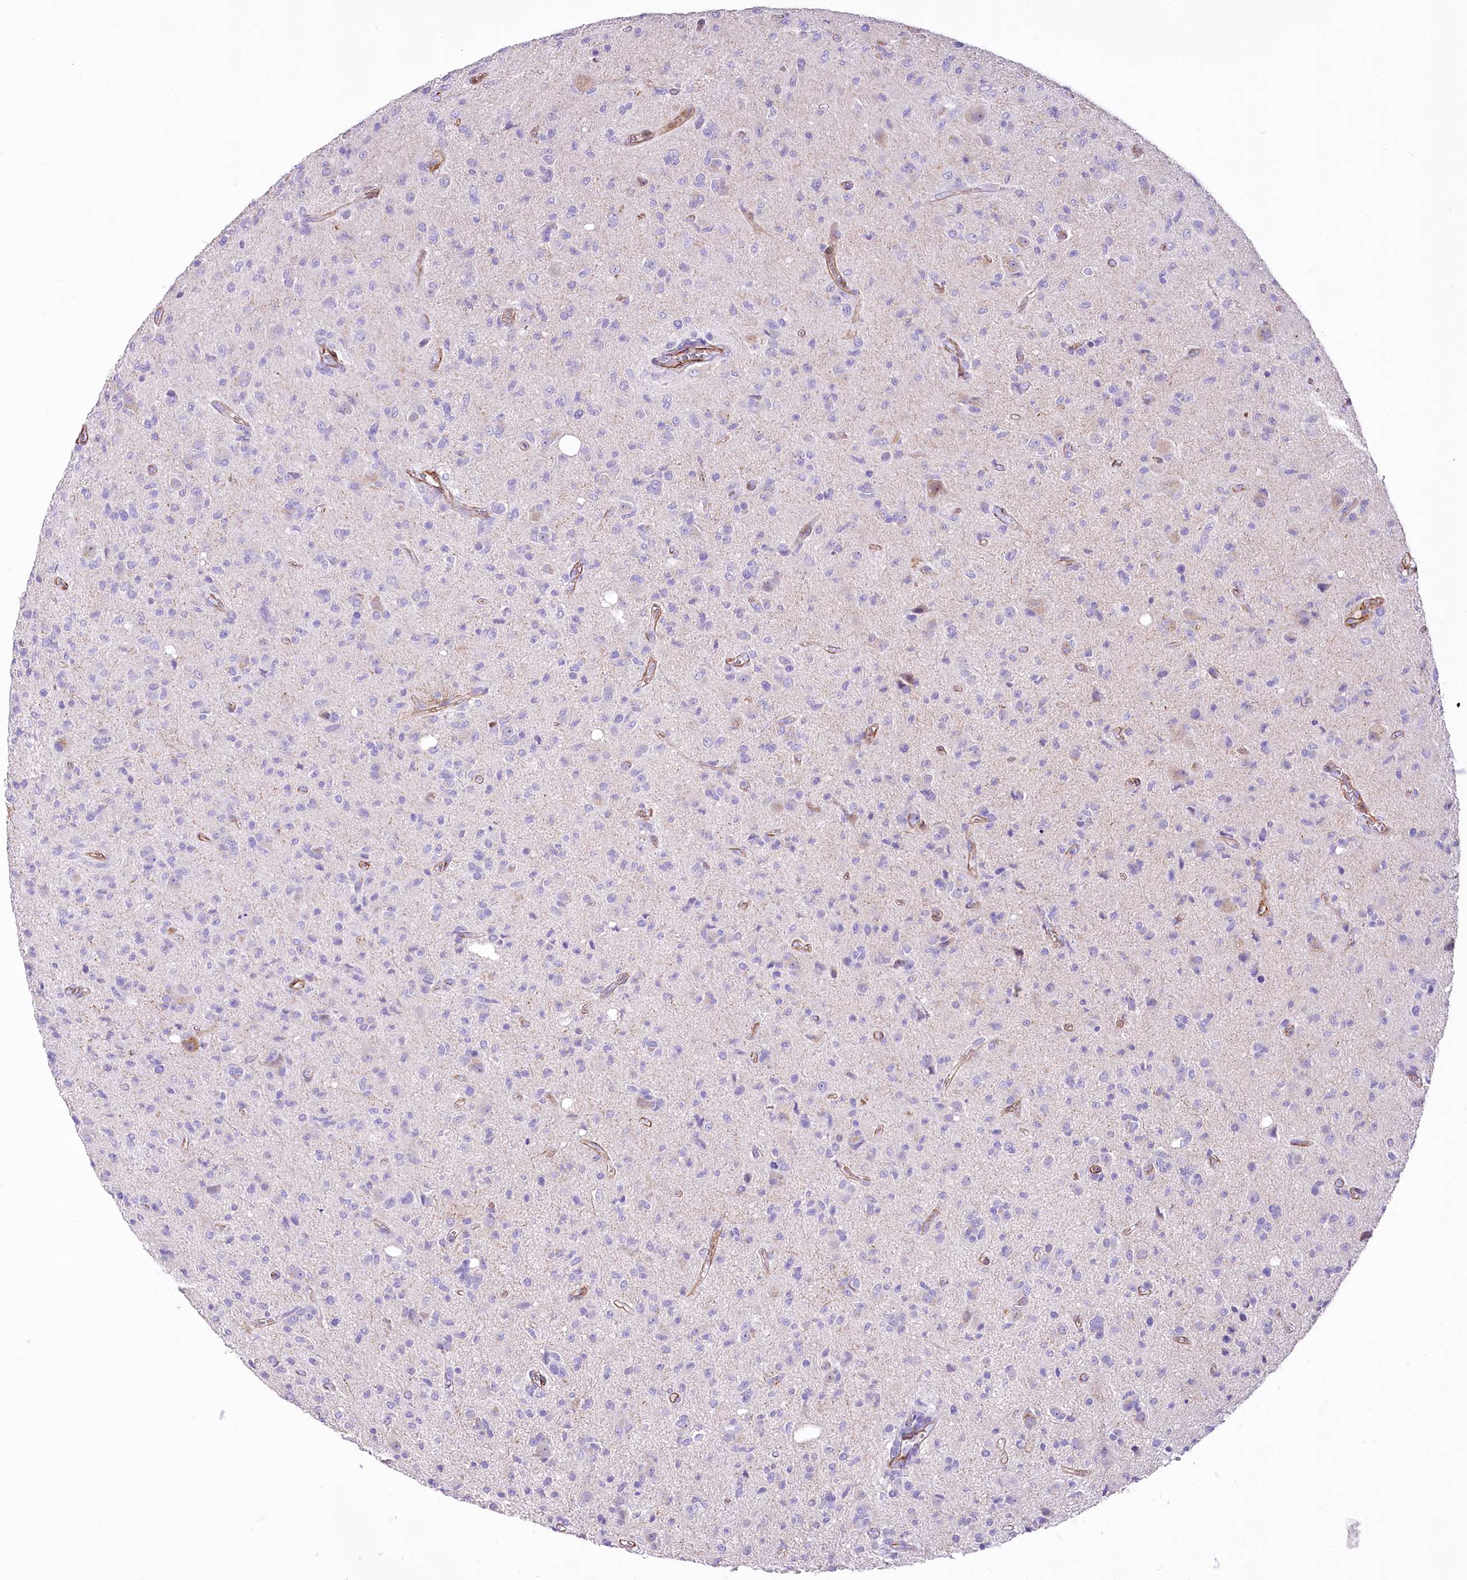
{"staining": {"intensity": "negative", "quantity": "none", "location": "none"}, "tissue": "glioma", "cell_type": "Tumor cells", "image_type": "cancer", "snomed": [{"axis": "morphology", "description": "Glioma, malignant, High grade"}, {"axis": "topography", "description": "Brain"}], "caption": "Immunohistochemistry (IHC) of malignant glioma (high-grade) demonstrates no staining in tumor cells.", "gene": "SYNPO2", "patient": {"sex": "female", "age": 57}}